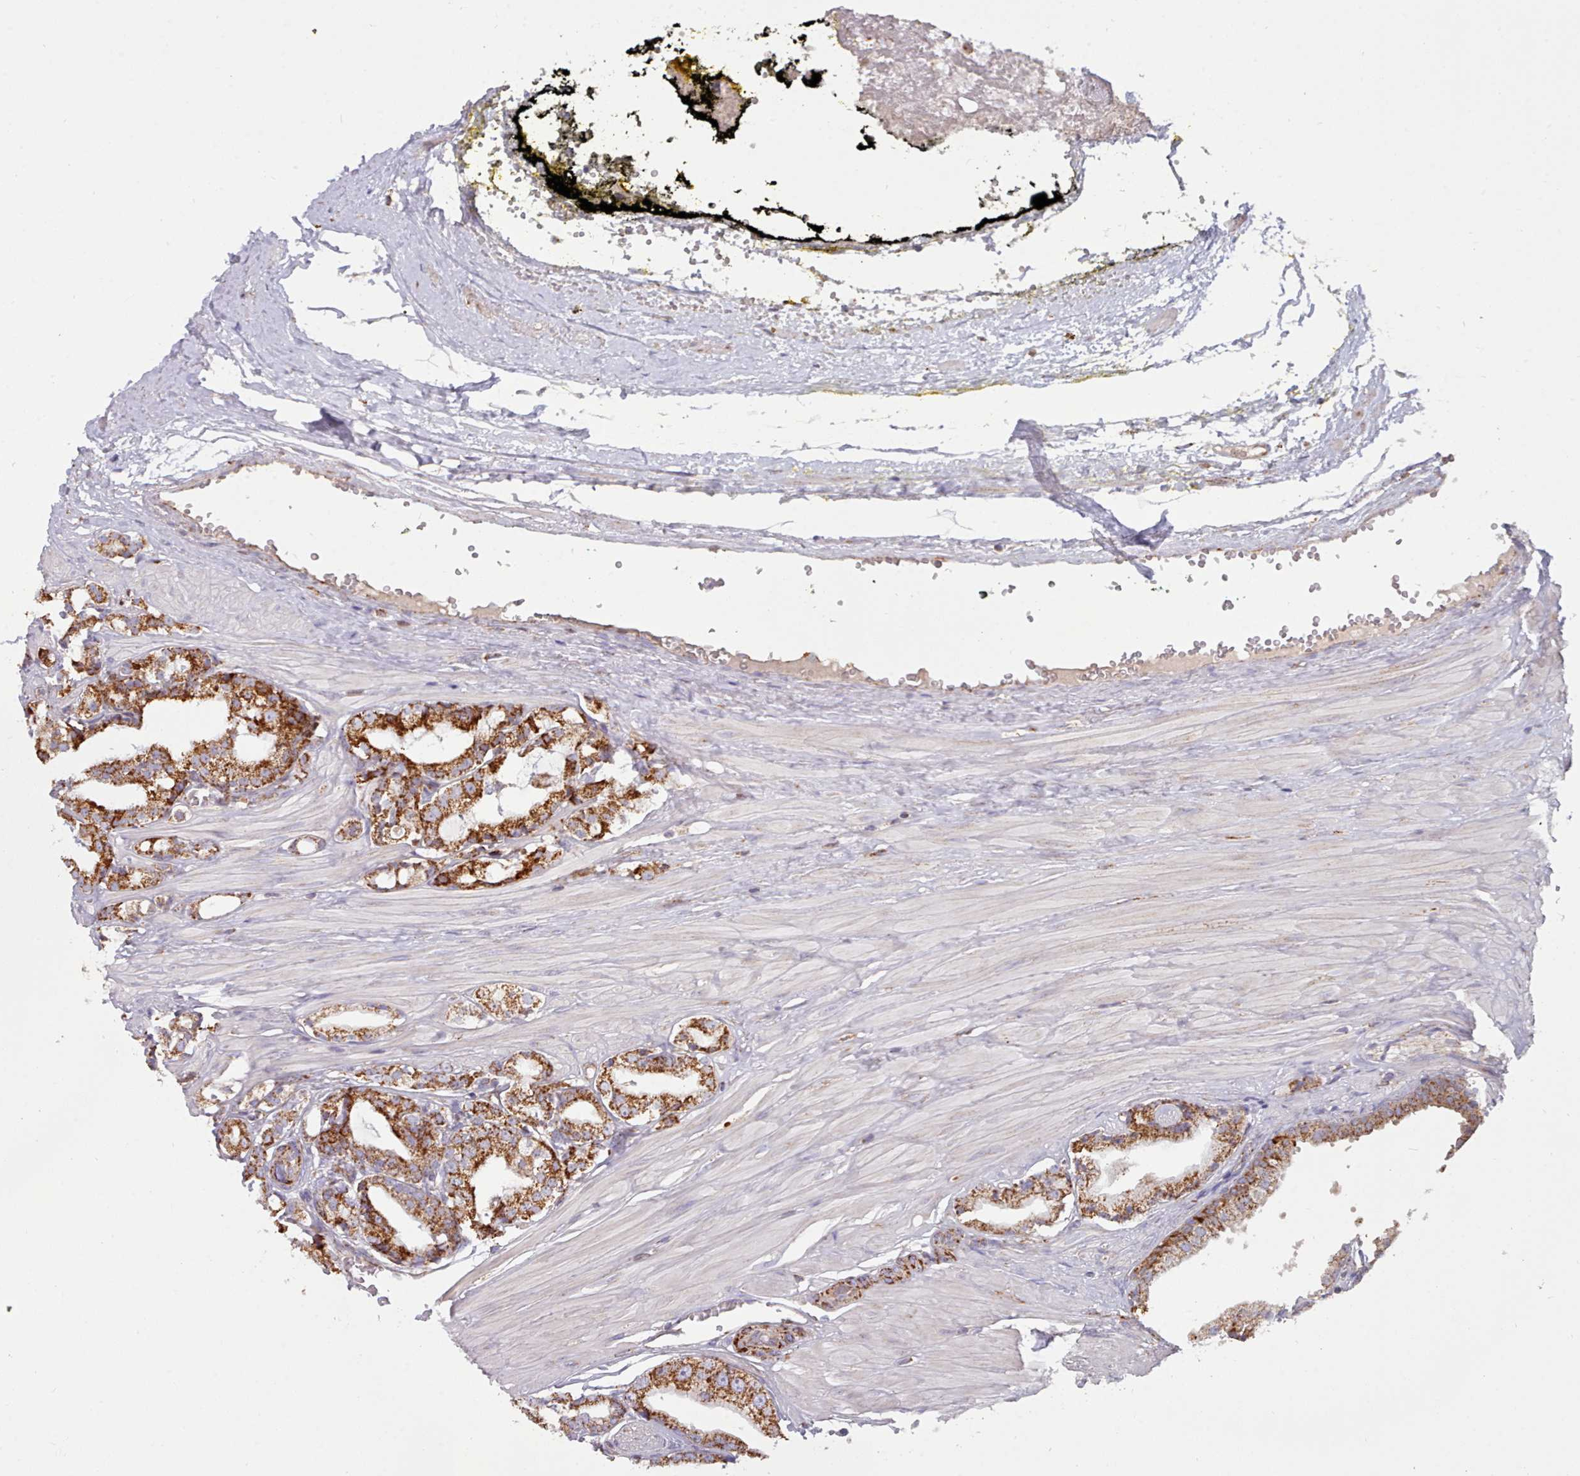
{"staining": {"intensity": "strong", "quantity": "25%-75%", "location": "cytoplasmic/membranous"}, "tissue": "prostate cancer", "cell_type": "Tumor cells", "image_type": "cancer", "snomed": [{"axis": "morphology", "description": "Adenocarcinoma, High grade"}, {"axis": "topography", "description": "Prostate"}], "caption": "Prostate cancer (adenocarcinoma (high-grade)) stained with a brown dye reveals strong cytoplasmic/membranous positive expression in approximately 25%-75% of tumor cells.", "gene": "HSDL2", "patient": {"sex": "male", "age": 71}}